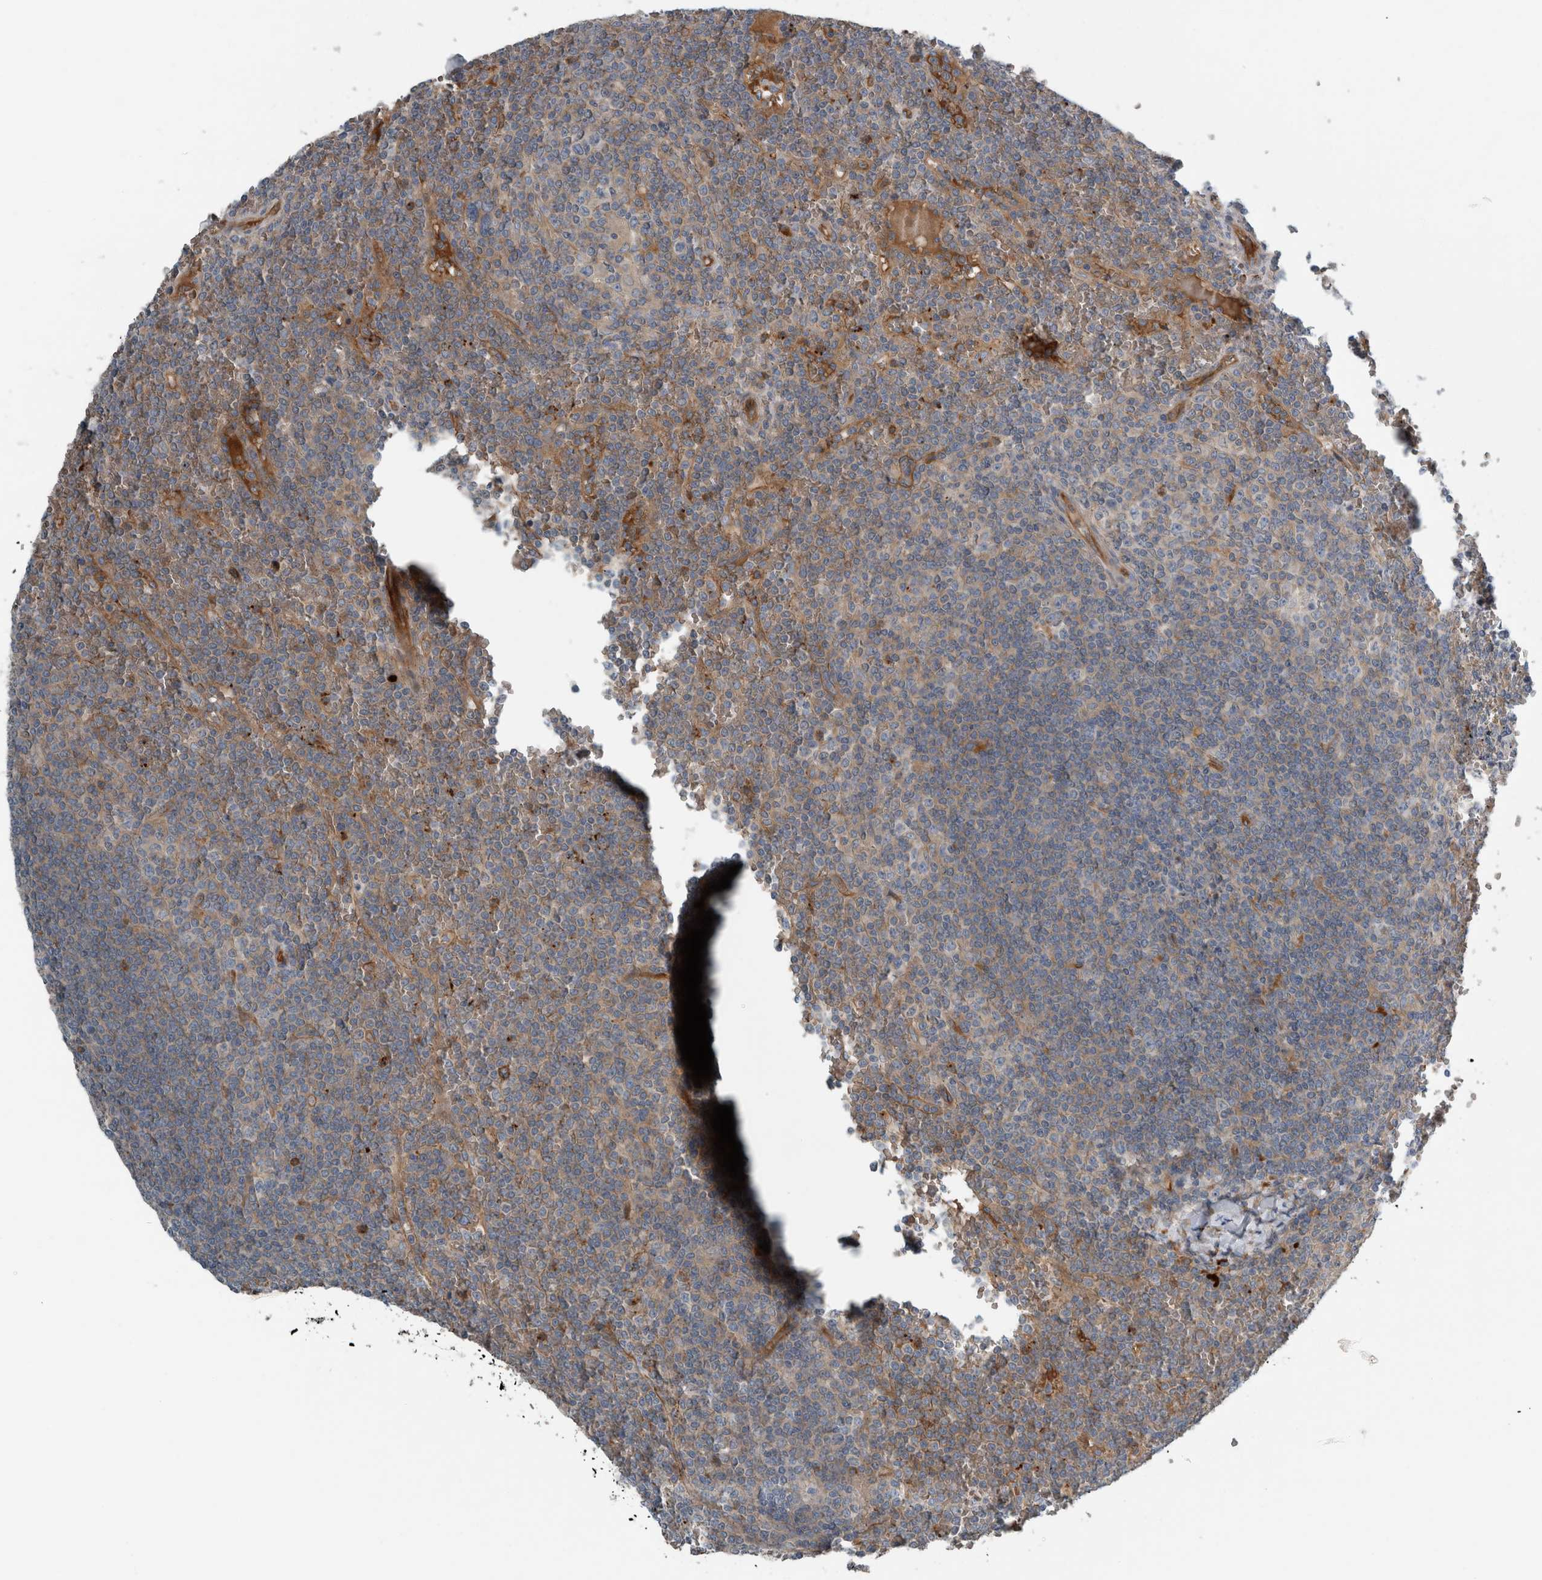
{"staining": {"intensity": "negative", "quantity": "none", "location": "none"}, "tissue": "lymphoma", "cell_type": "Tumor cells", "image_type": "cancer", "snomed": [{"axis": "morphology", "description": "Malignant lymphoma, non-Hodgkin's type, Low grade"}, {"axis": "topography", "description": "Spleen"}], "caption": "Lymphoma was stained to show a protein in brown. There is no significant staining in tumor cells.", "gene": "GLT8D2", "patient": {"sex": "female", "age": 19}}